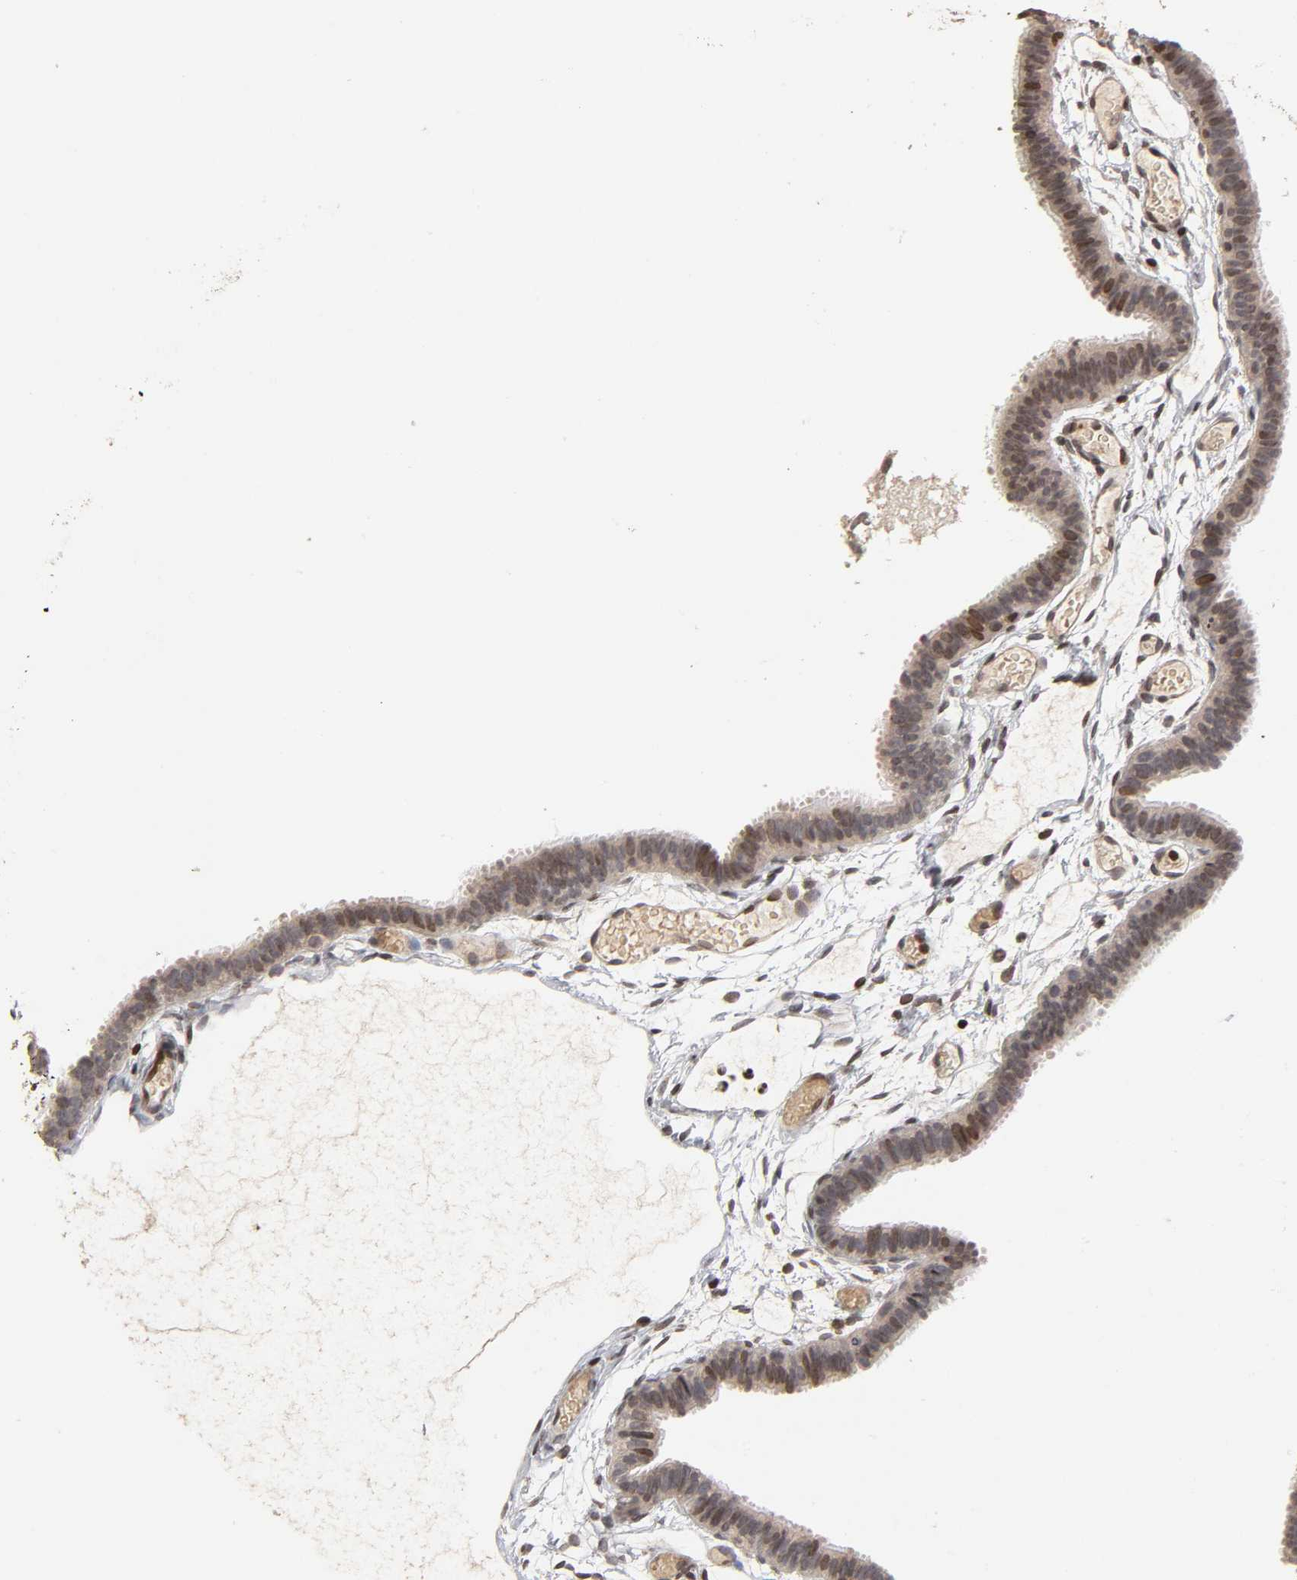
{"staining": {"intensity": "moderate", "quantity": "25%-75%", "location": "nuclear"}, "tissue": "fallopian tube", "cell_type": "Glandular cells", "image_type": "normal", "snomed": [{"axis": "morphology", "description": "Normal tissue, NOS"}, {"axis": "topography", "description": "Fallopian tube"}], "caption": "High-power microscopy captured an IHC photomicrograph of benign fallopian tube, revealing moderate nuclear staining in approximately 25%-75% of glandular cells.", "gene": "ZNF473", "patient": {"sex": "female", "age": 29}}